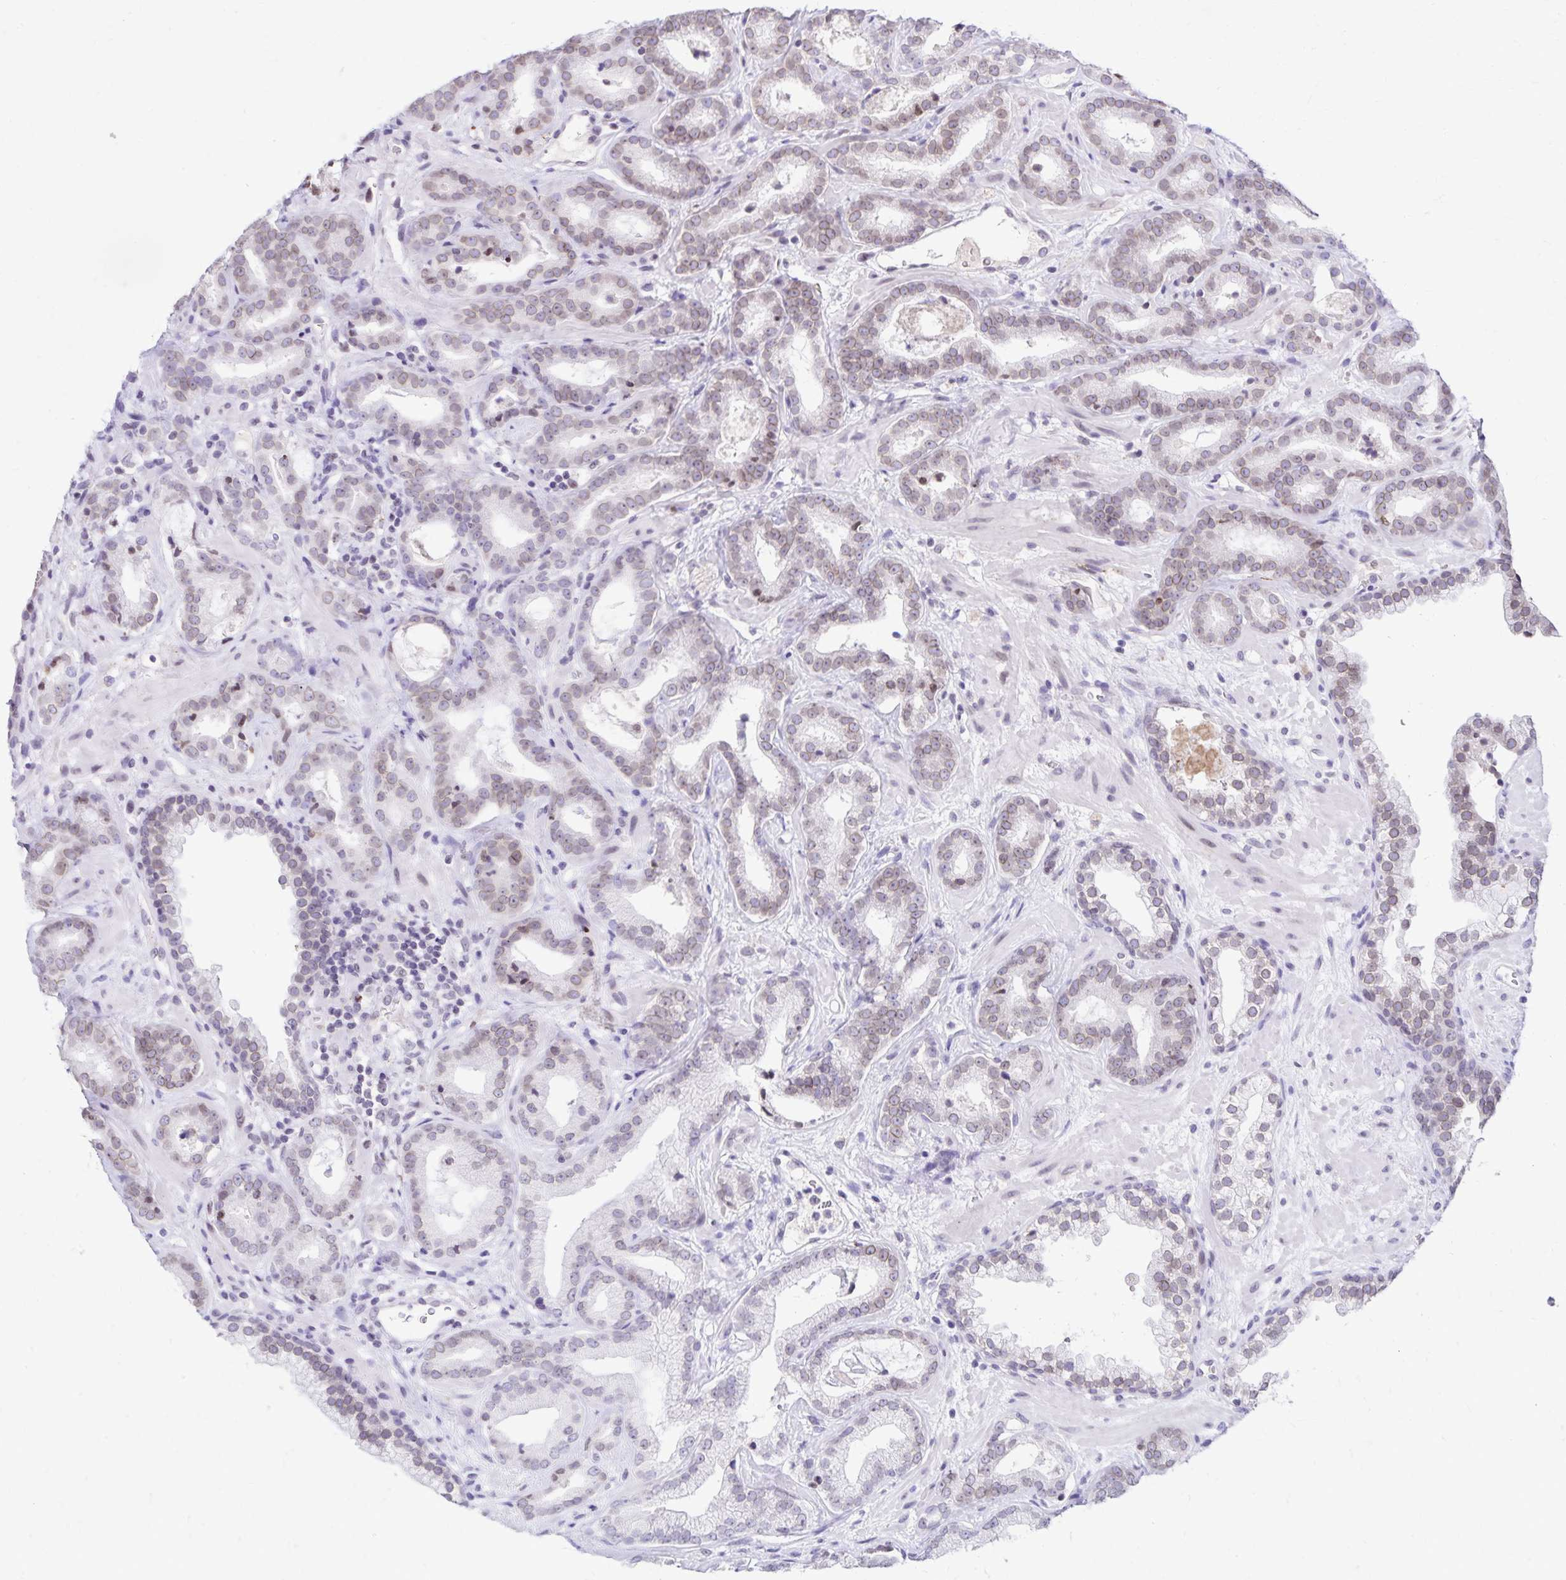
{"staining": {"intensity": "negative", "quantity": "none", "location": "none"}, "tissue": "prostate cancer", "cell_type": "Tumor cells", "image_type": "cancer", "snomed": [{"axis": "morphology", "description": "Adenocarcinoma, Low grade"}, {"axis": "topography", "description": "Prostate"}], "caption": "There is no significant expression in tumor cells of prostate low-grade adenocarcinoma. (DAB immunohistochemistry with hematoxylin counter stain).", "gene": "FAM166C", "patient": {"sex": "male", "age": 62}}